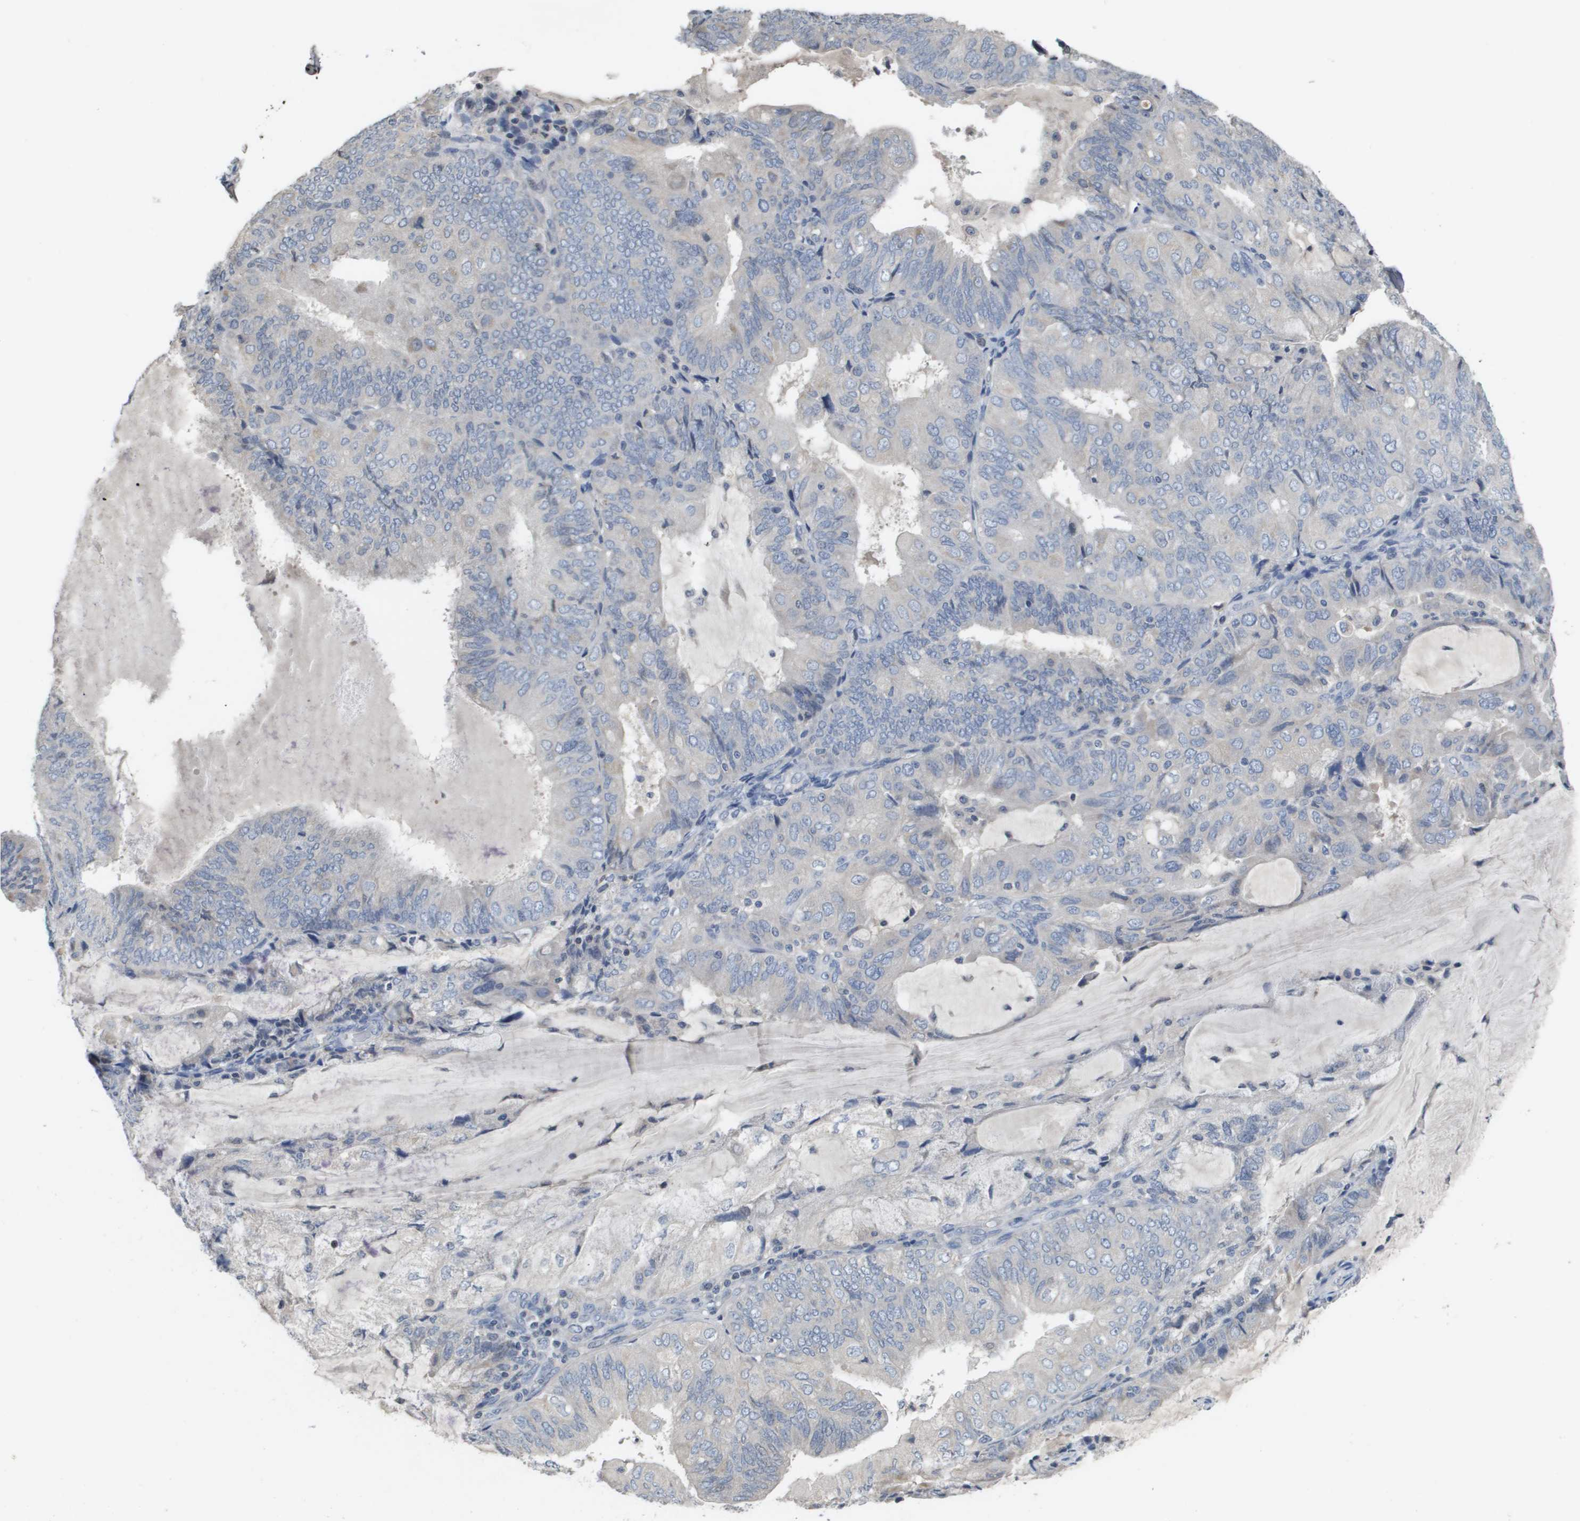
{"staining": {"intensity": "negative", "quantity": "none", "location": "none"}, "tissue": "endometrial cancer", "cell_type": "Tumor cells", "image_type": "cancer", "snomed": [{"axis": "morphology", "description": "Adenocarcinoma, NOS"}, {"axis": "topography", "description": "Endometrium"}], "caption": "Tumor cells are negative for brown protein staining in endometrial cancer.", "gene": "CAPN11", "patient": {"sex": "female", "age": 81}}